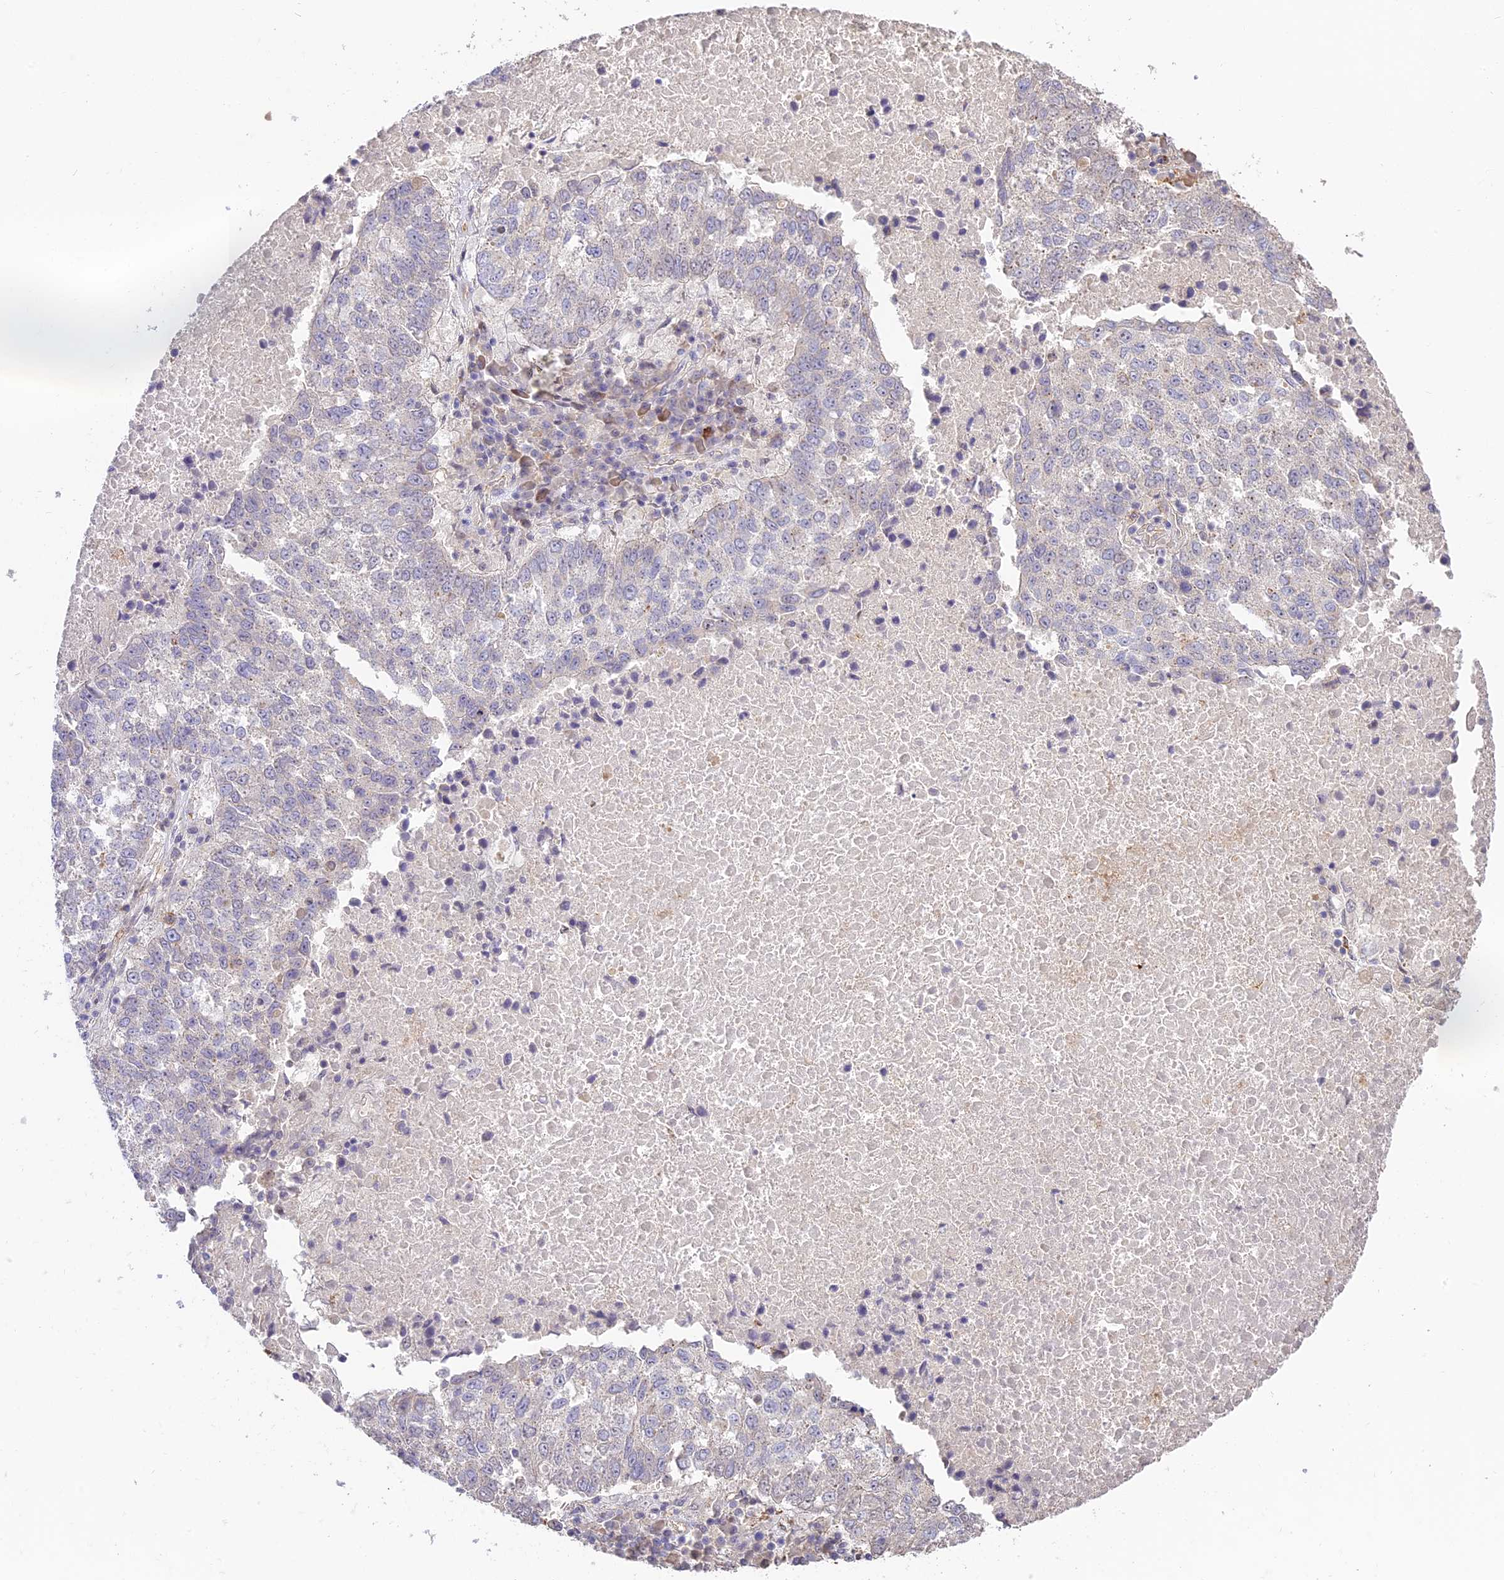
{"staining": {"intensity": "negative", "quantity": "none", "location": "none"}, "tissue": "lung cancer", "cell_type": "Tumor cells", "image_type": "cancer", "snomed": [{"axis": "morphology", "description": "Squamous cell carcinoma, NOS"}, {"axis": "topography", "description": "Lung"}], "caption": "An image of human lung squamous cell carcinoma is negative for staining in tumor cells.", "gene": "NOD2", "patient": {"sex": "male", "age": 73}}